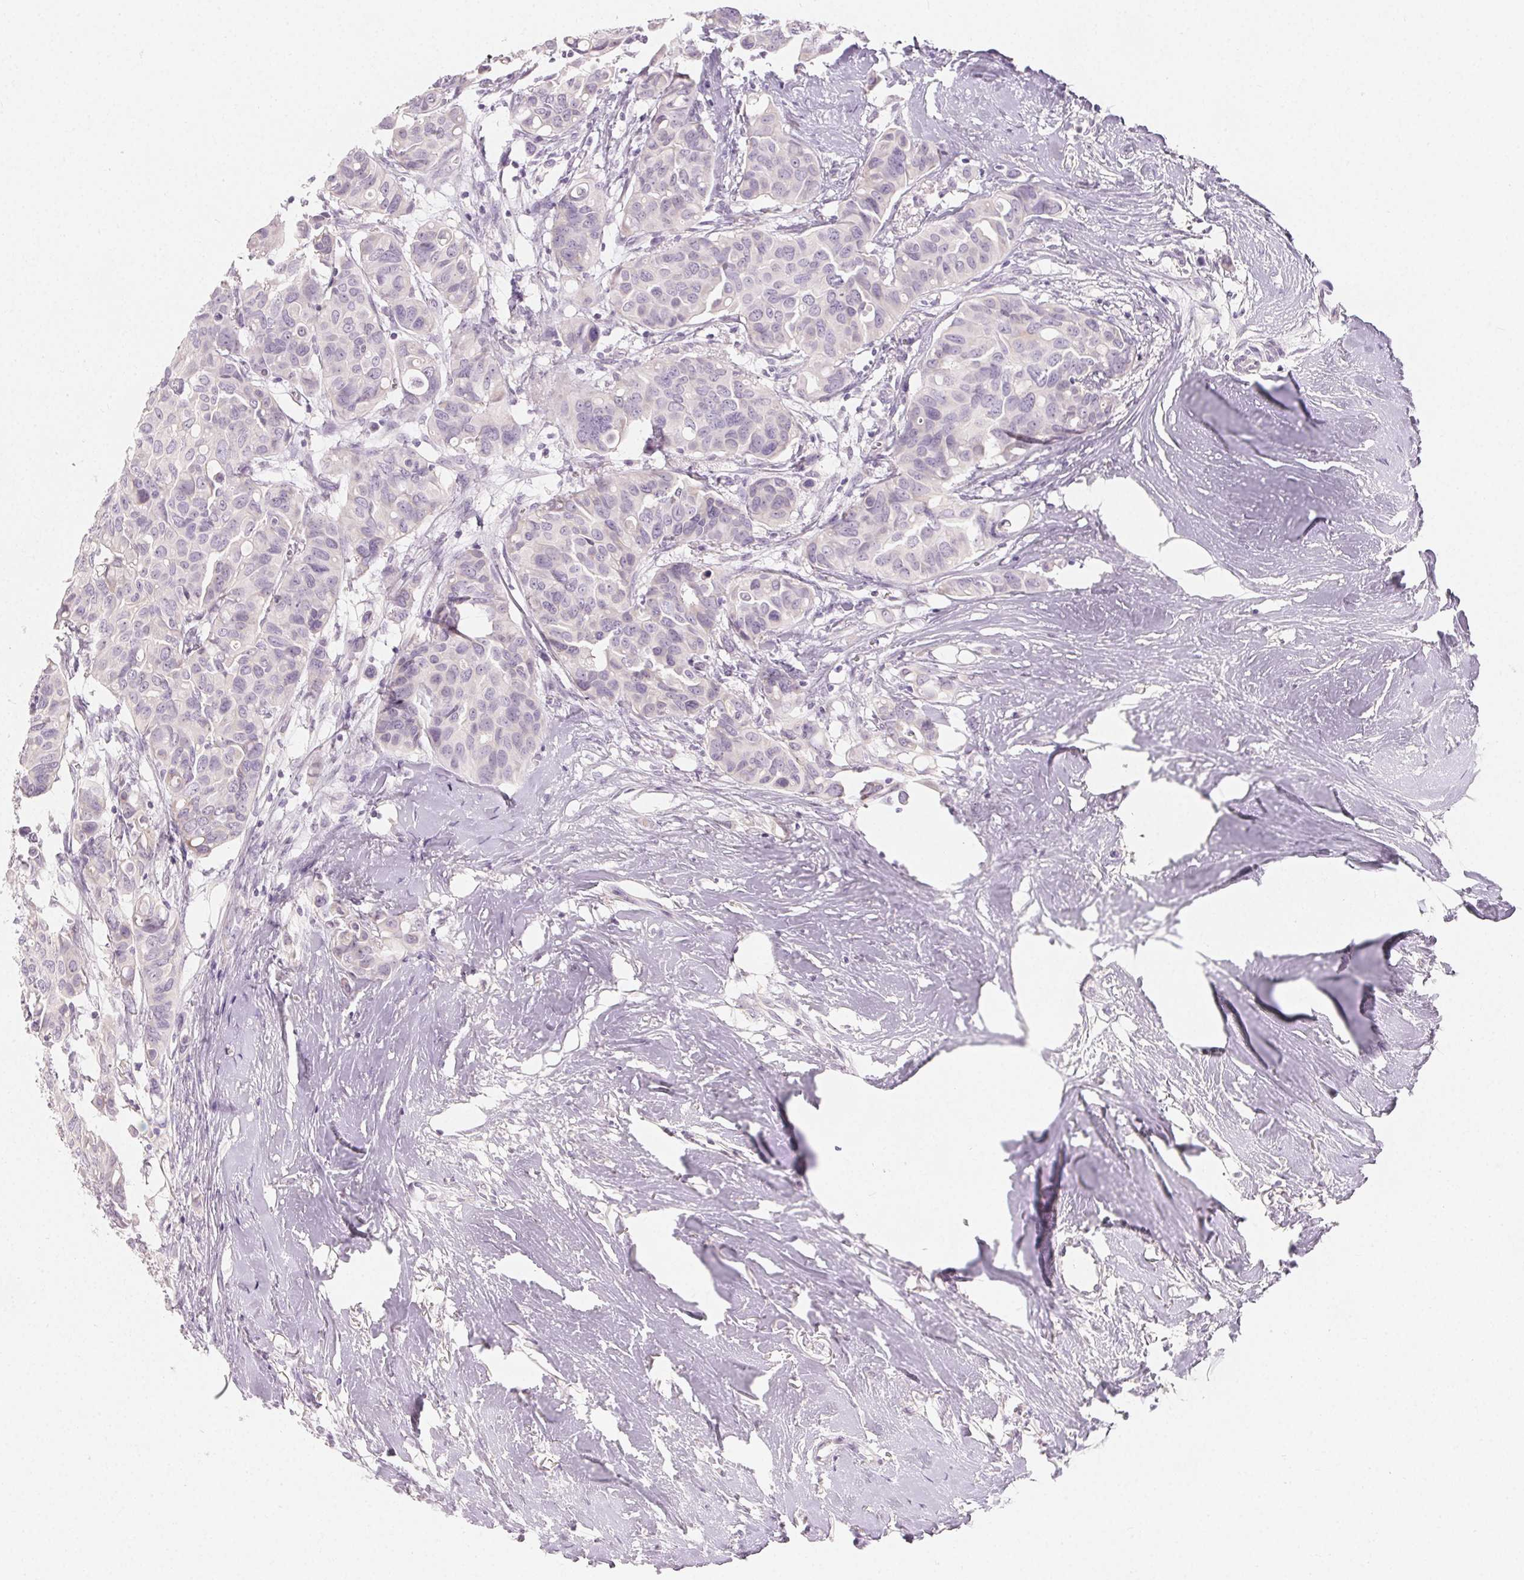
{"staining": {"intensity": "negative", "quantity": "none", "location": "none"}, "tissue": "breast cancer", "cell_type": "Tumor cells", "image_type": "cancer", "snomed": [{"axis": "morphology", "description": "Duct carcinoma"}, {"axis": "topography", "description": "Breast"}], "caption": "An image of breast intraductal carcinoma stained for a protein reveals no brown staining in tumor cells.", "gene": "MIOX", "patient": {"sex": "female", "age": 54}}